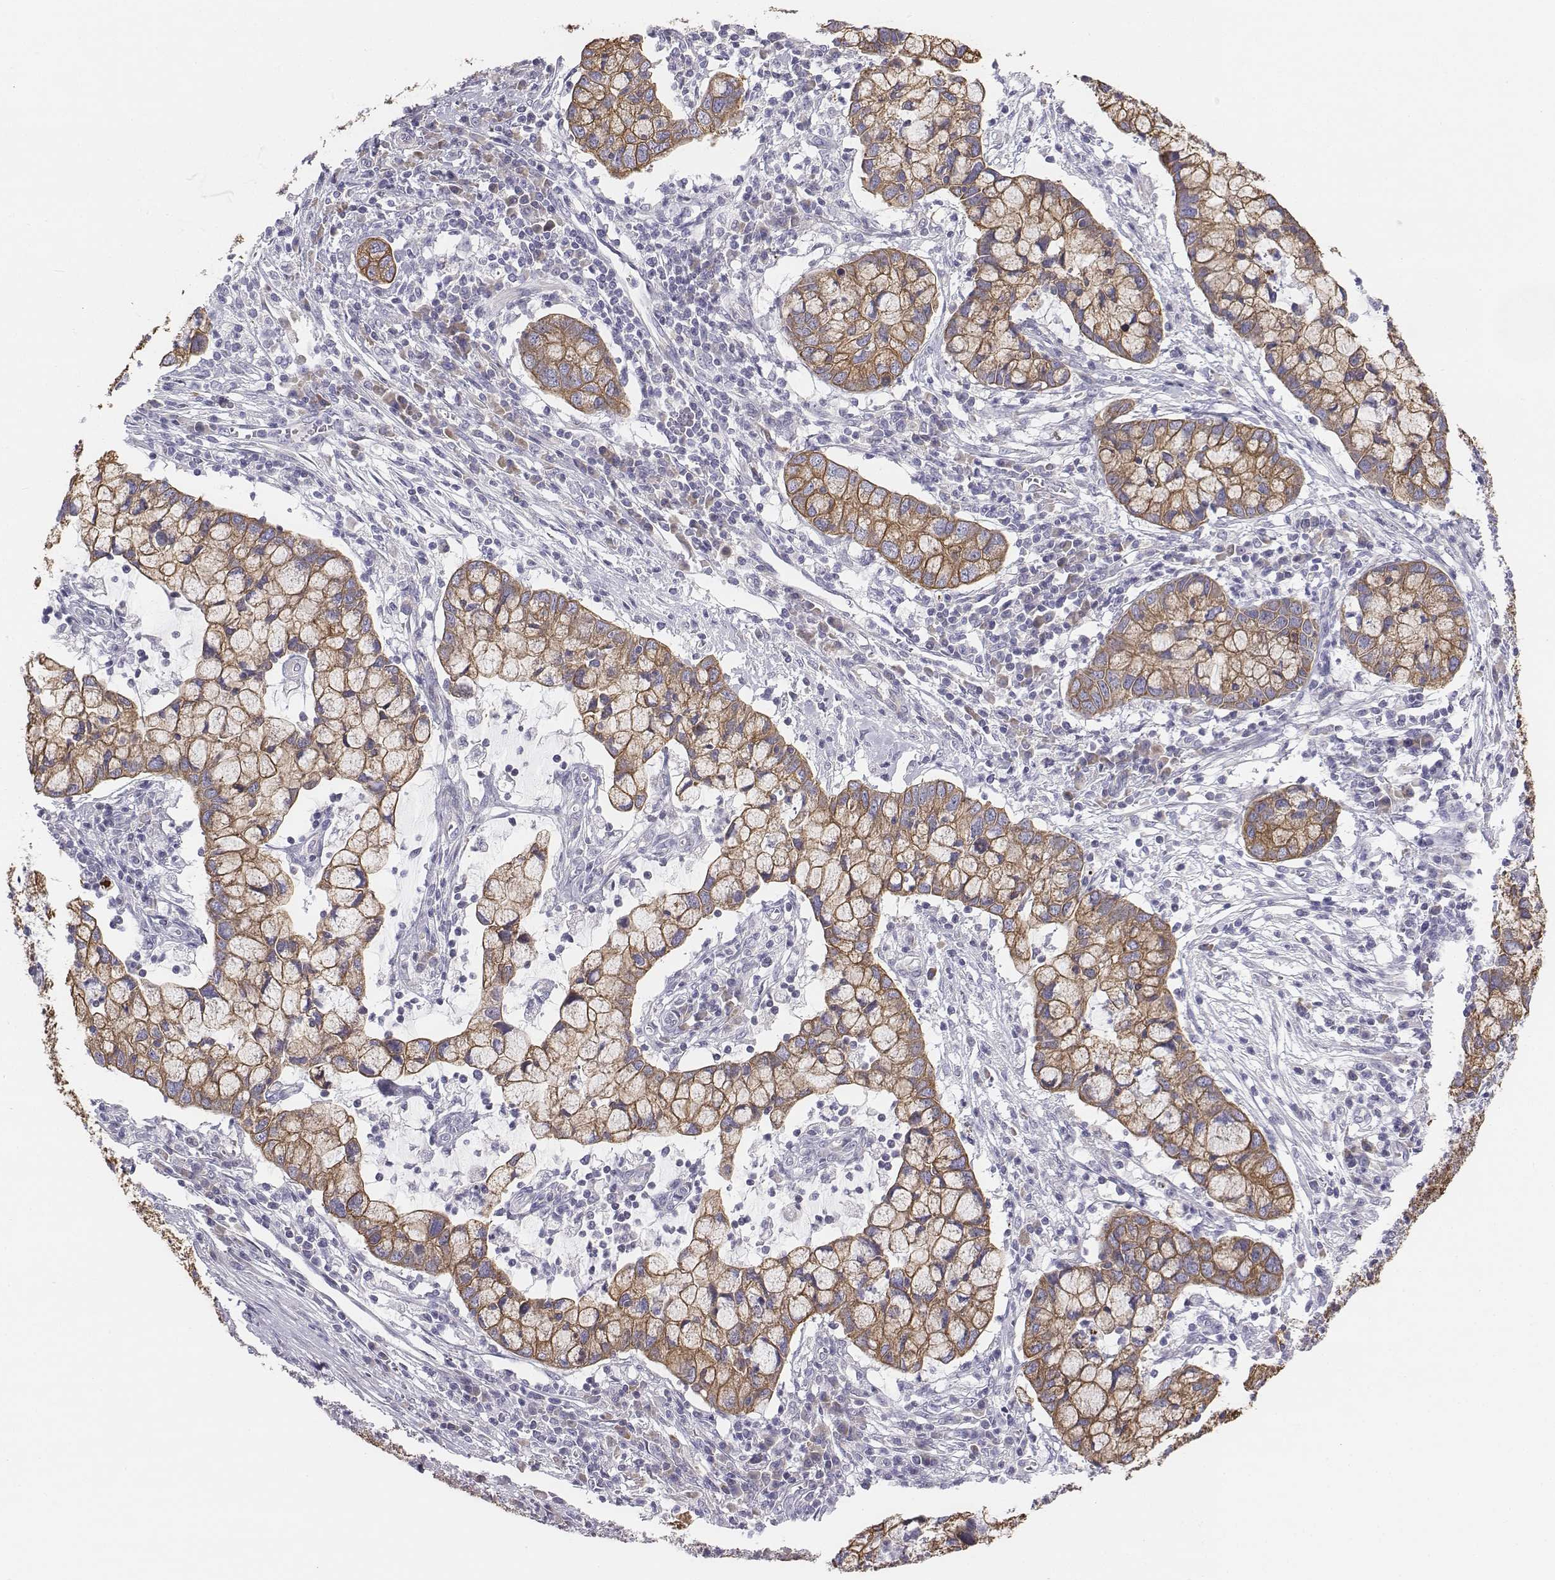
{"staining": {"intensity": "moderate", "quantity": ">75%", "location": "cytoplasmic/membranous"}, "tissue": "cervical cancer", "cell_type": "Tumor cells", "image_type": "cancer", "snomed": [{"axis": "morphology", "description": "Adenocarcinoma, NOS"}, {"axis": "topography", "description": "Cervix"}], "caption": "High-power microscopy captured an IHC micrograph of cervical cancer, revealing moderate cytoplasmic/membranous staining in about >75% of tumor cells.", "gene": "CHST14", "patient": {"sex": "female", "age": 40}}